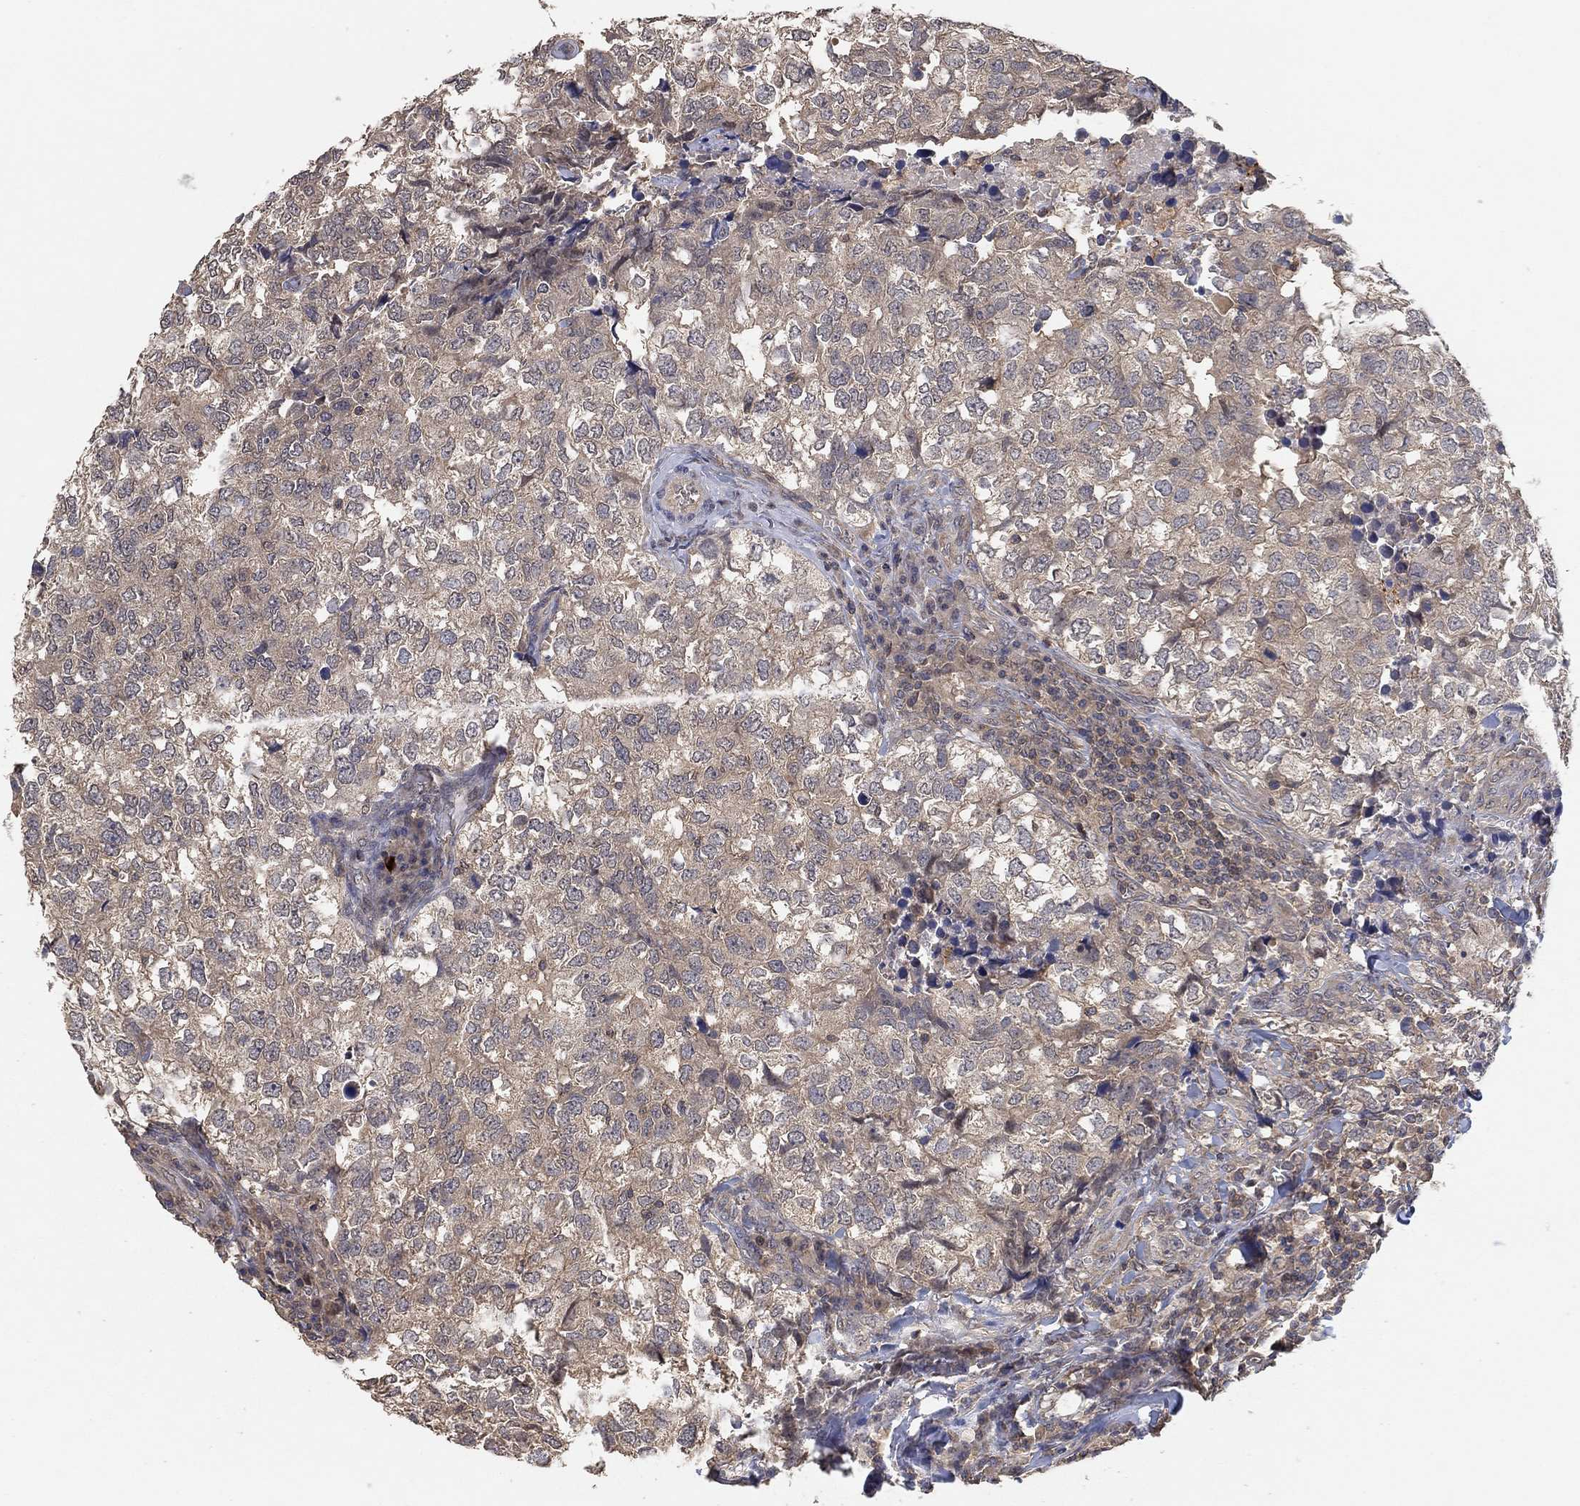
{"staining": {"intensity": "negative", "quantity": "none", "location": "none"}, "tissue": "breast cancer", "cell_type": "Tumor cells", "image_type": "cancer", "snomed": [{"axis": "morphology", "description": "Duct carcinoma"}, {"axis": "topography", "description": "Breast"}], "caption": "An immunohistochemistry histopathology image of breast cancer is shown. There is no staining in tumor cells of breast cancer.", "gene": "CCDC43", "patient": {"sex": "female", "age": 30}}